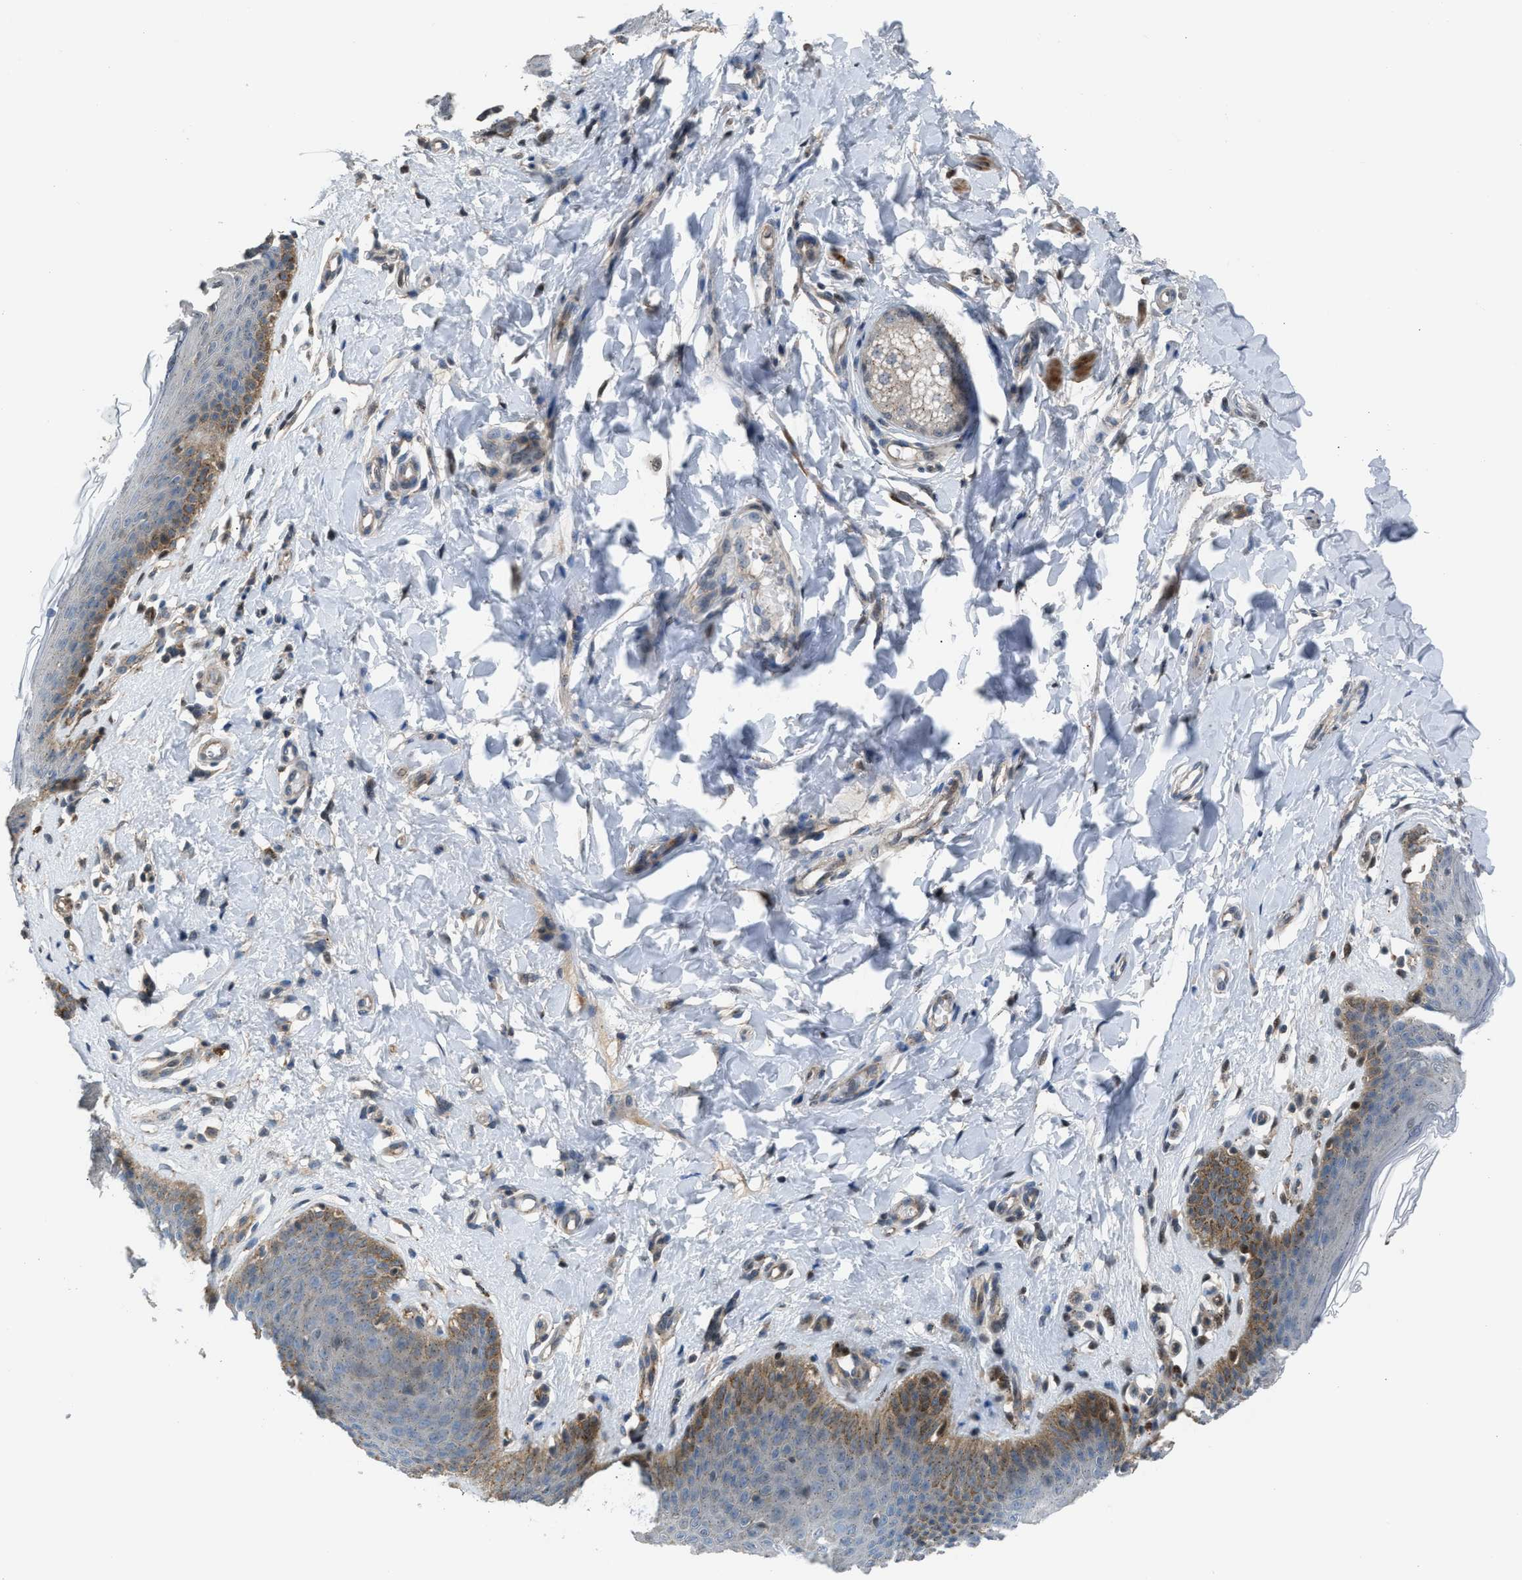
{"staining": {"intensity": "moderate", "quantity": "<25%", "location": "cytoplasmic/membranous"}, "tissue": "skin", "cell_type": "Epidermal cells", "image_type": "normal", "snomed": [{"axis": "morphology", "description": "Normal tissue, NOS"}, {"axis": "topography", "description": "Vulva"}], "caption": "Immunohistochemical staining of normal human skin demonstrates moderate cytoplasmic/membranous protein staining in about <25% of epidermal cells.", "gene": "CRTC1", "patient": {"sex": "female", "age": 66}}